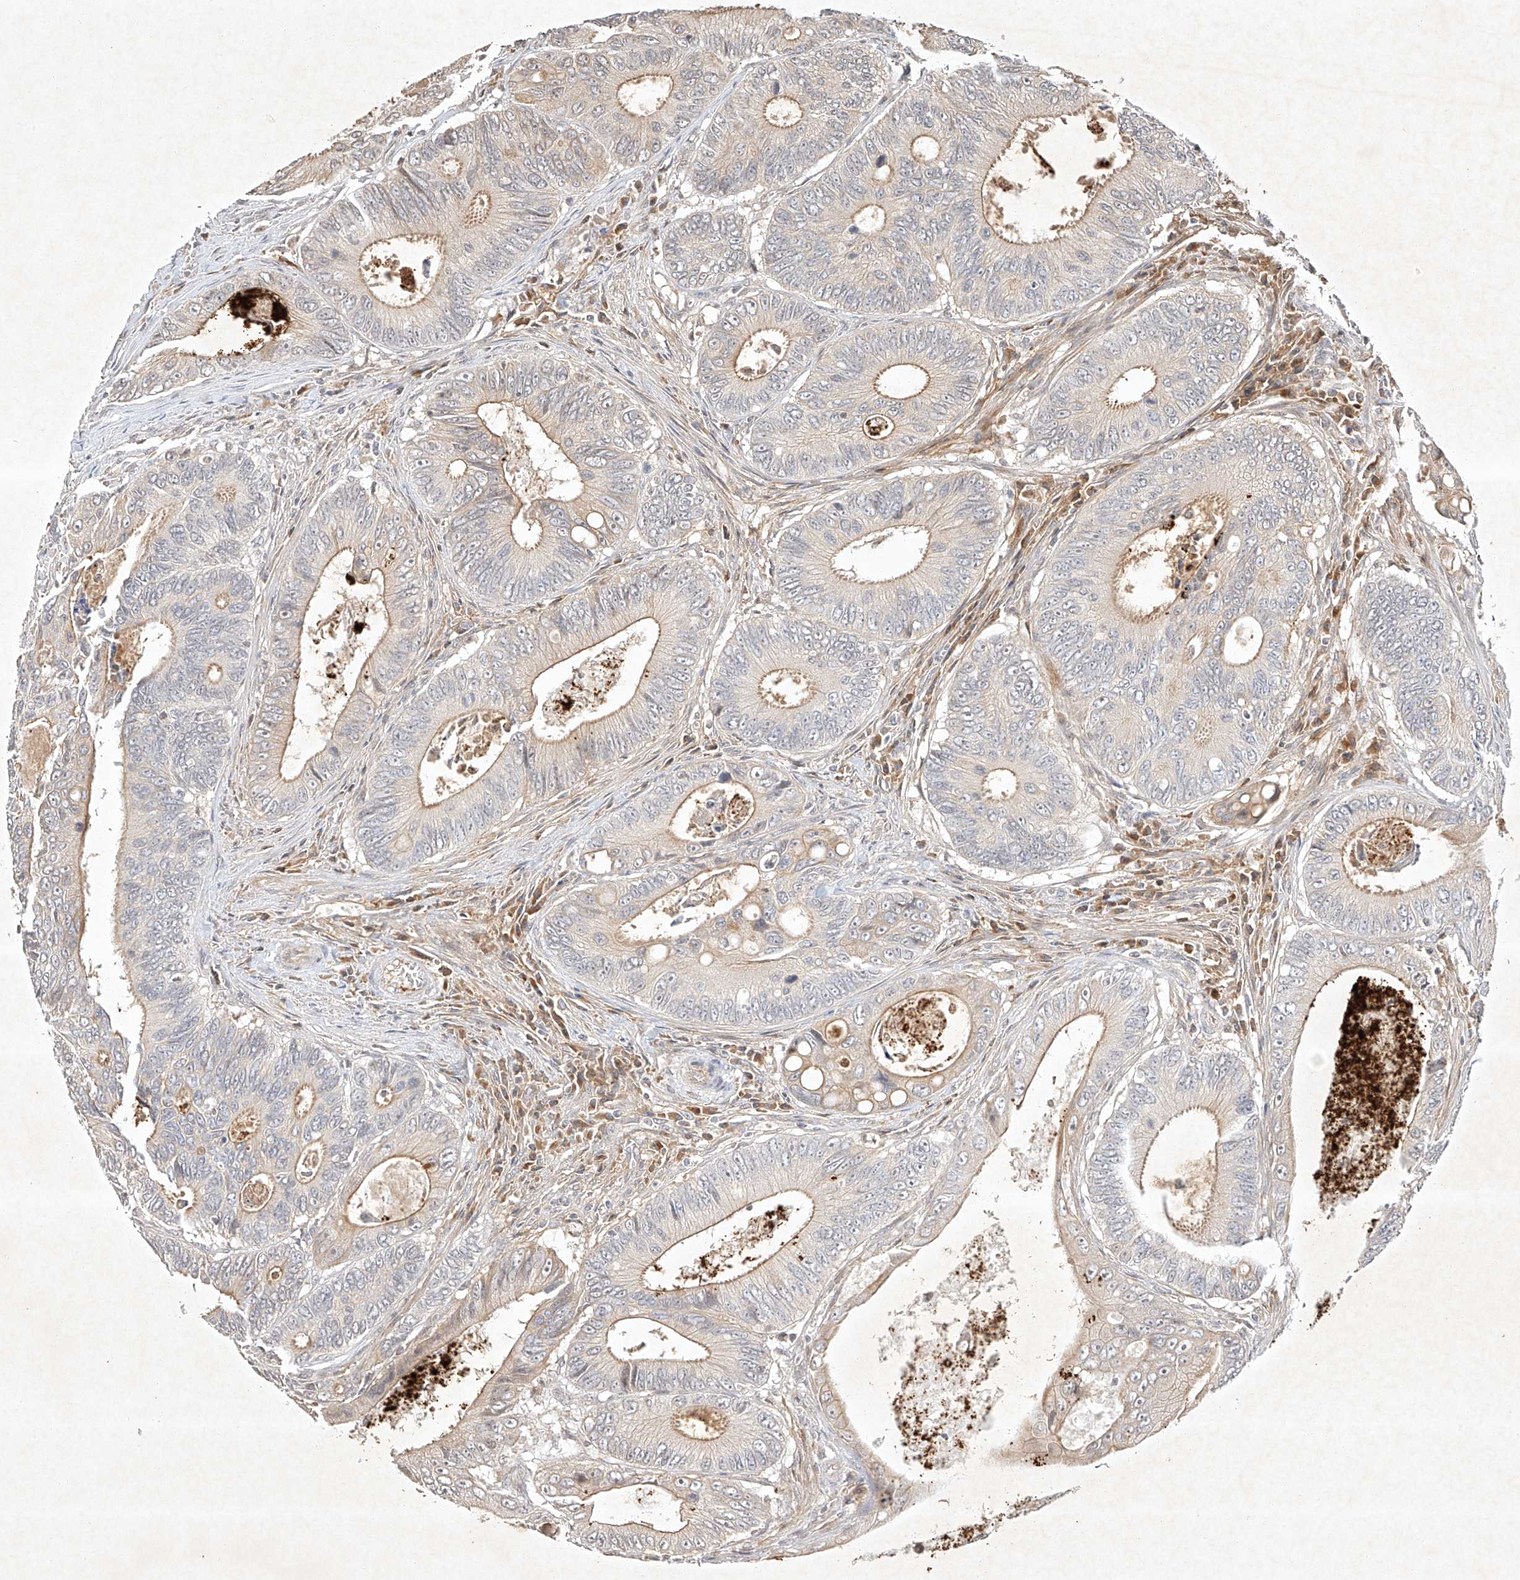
{"staining": {"intensity": "weak", "quantity": "25%-75%", "location": "cytoplasmic/membranous"}, "tissue": "colorectal cancer", "cell_type": "Tumor cells", "image_type": "cancer", "snomed": [{"axis": "morphology", "description": "Inflammation, NOS"}, {"axis": "morphology", "description": "Adenocarcinoma, NOS"}, {"axis": "topography", "description": "Colon"}], "caption": "The image shows a brown stain indicating the presence of a protein in the cytoplasmic/membranous of tumor cells in colorectal cancer.", "gene": "BTRC", "patient": {"sex": "male", "age": 72}}